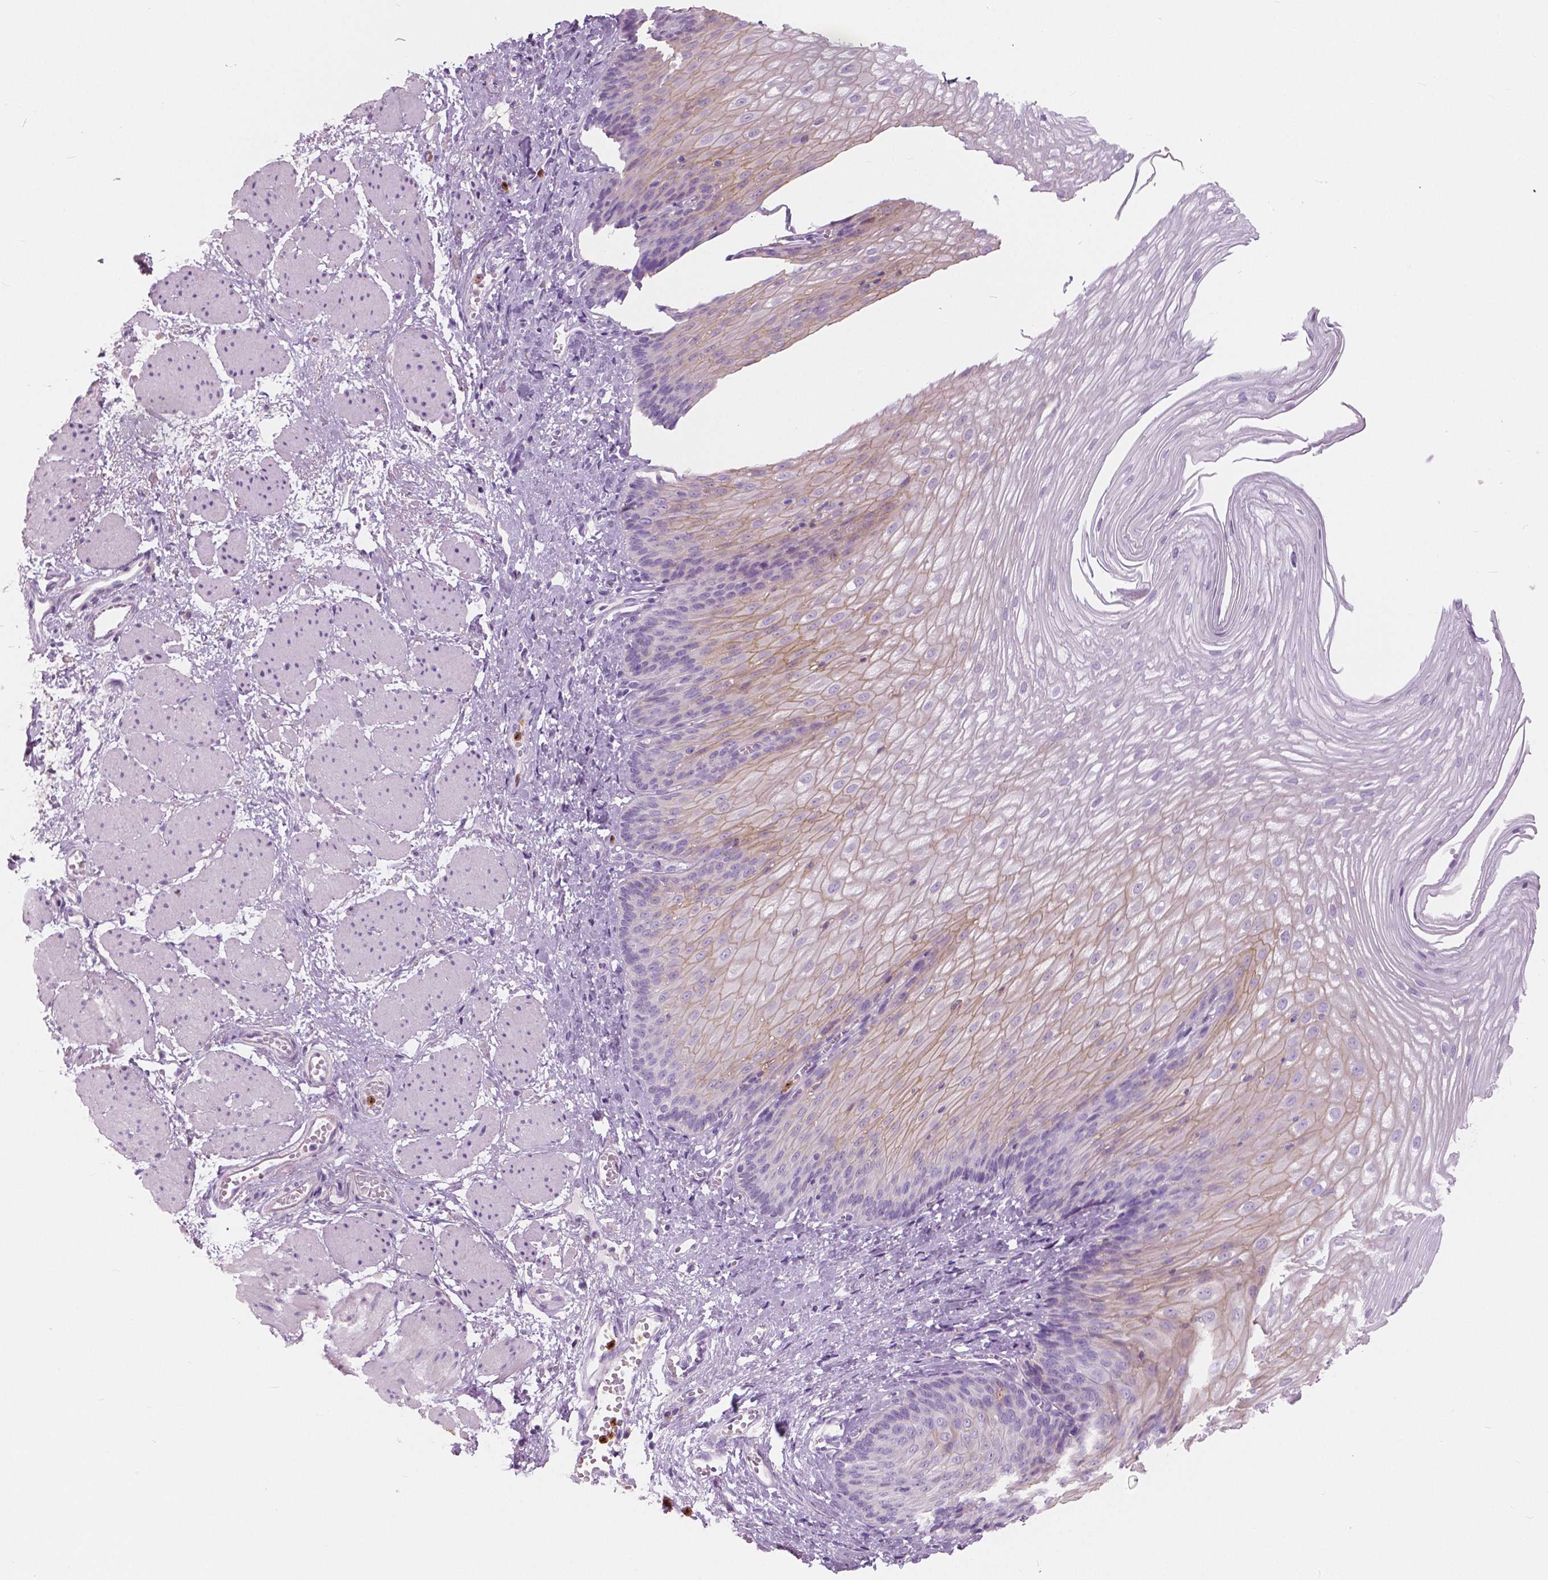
{"staining": {"intensity": "weak", "quantity": "25%-75%", "location": "cytoplasmic/membranous"}, "tissue": "esophagus", "cell_type": "Squamous epithelial cells", "image_type": "normal", "snomed": [{"axis": "morphology", "description": "Normal tissue, NOS"}, {"axis": "topography", "description": "Esophagus"}], "caption": "Brown immunohistochemical staining in benign esophagus displays weak cytoplasmic/membranous expression in about 25%-75% of squamous epithelial cells. The protein is shown in brown color, while the nuclei are stained blue.", "gene": "CXCR2", "patient": {"sex": "male", "age": 62}}